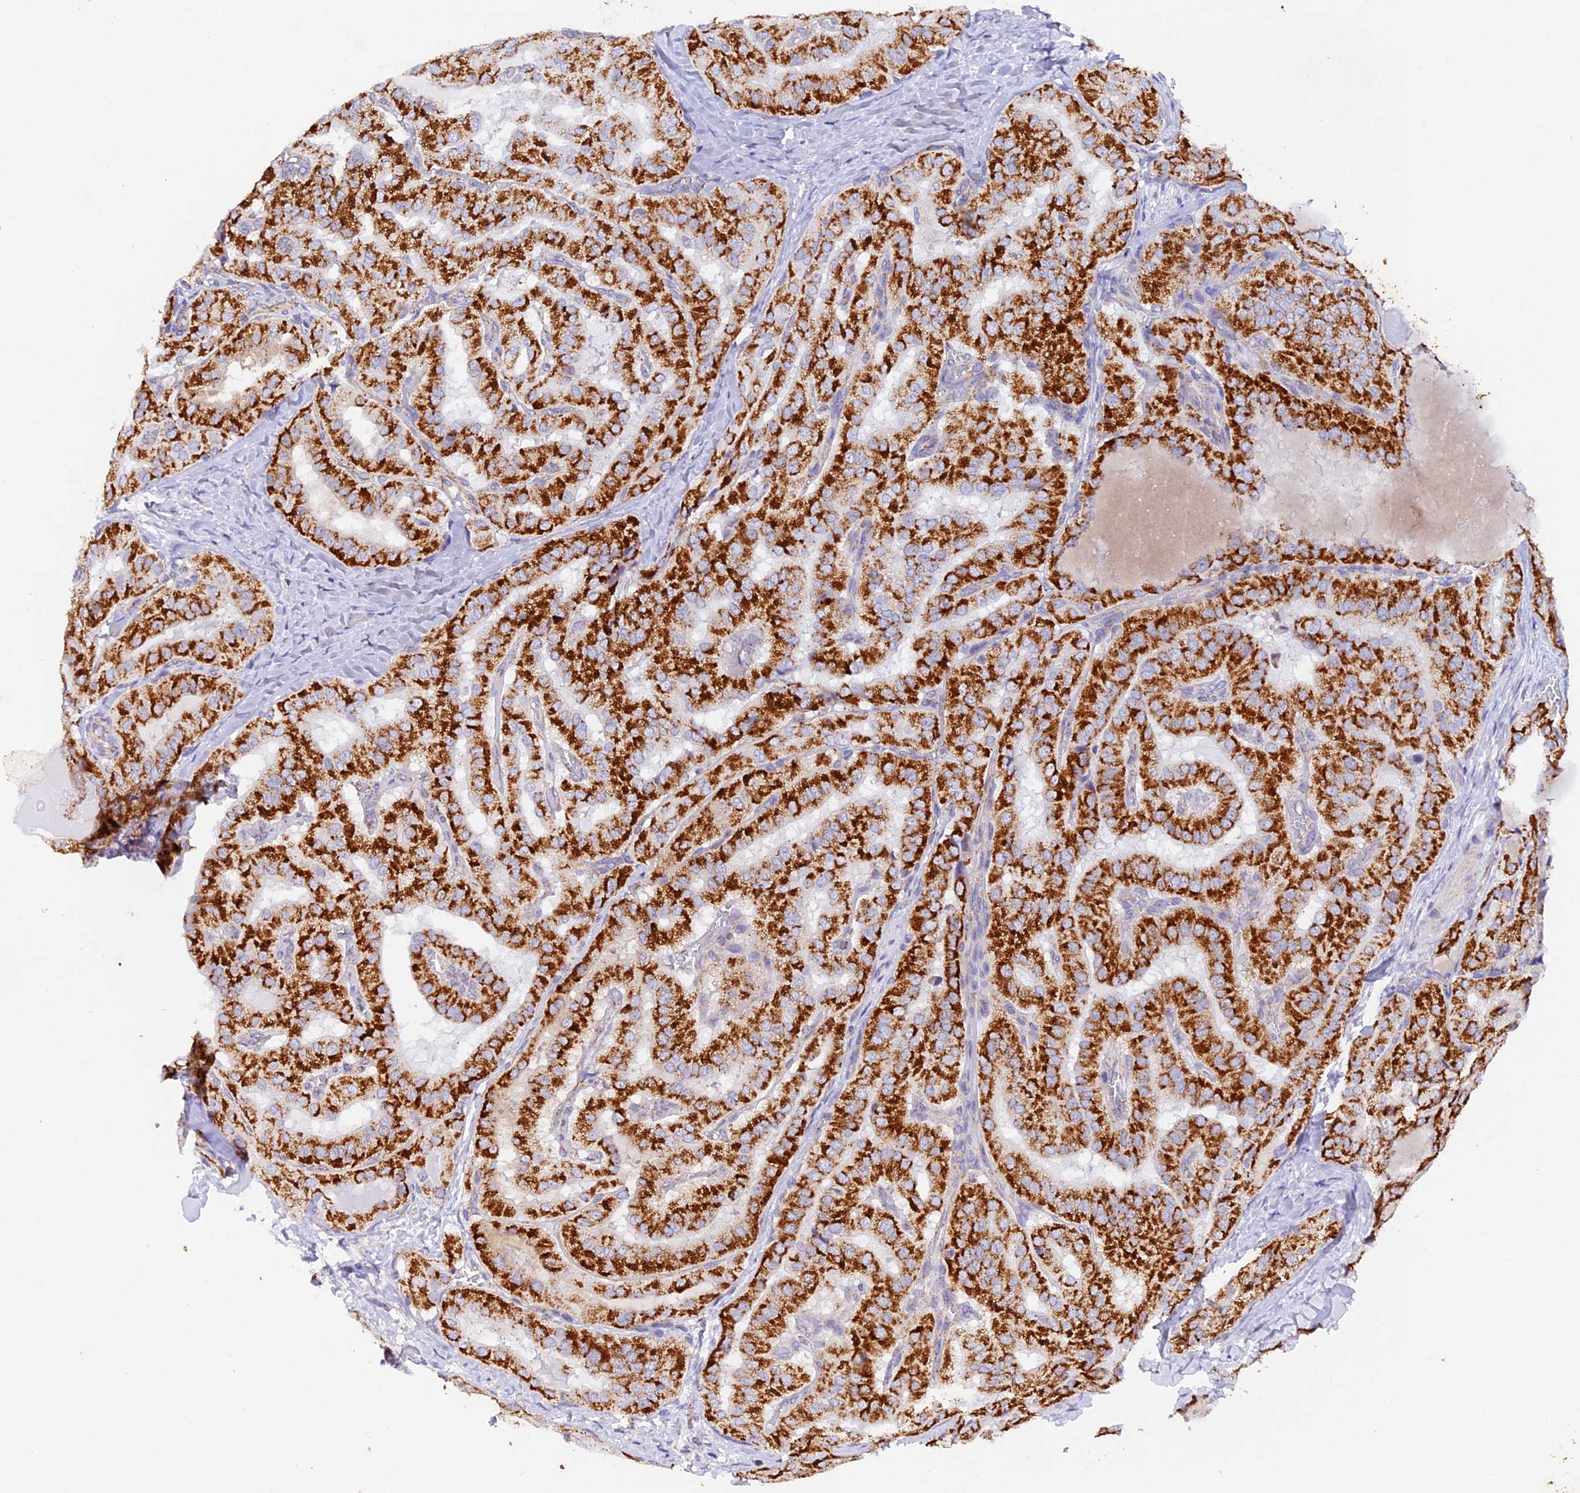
{"staining": {"intensity": "strong", "quantity": ">75%", "location": "cytoplasmic/membranous"}, "tissue": "thyroid cancer", "cell_type": "Tumor cells", "image_type": "cancer", "snomed": [{"axis": "morphology", "description": "Normal tissue, NOS"}, {"axis": "morphology", "description": "Papillary adenocarcinoma, NOS"}, {"axis": "topography", "description": "Thyroid gland"}], "caption": "This micrograph shows immunohistochemistry staining of human thyroid papillary adenocarcinoma, with high strong cytoplasmic/membranous positivity in approximately >75% of tumor cells.", "gene": "TFAM", "patient": {"sex": "female", "age": 59}}